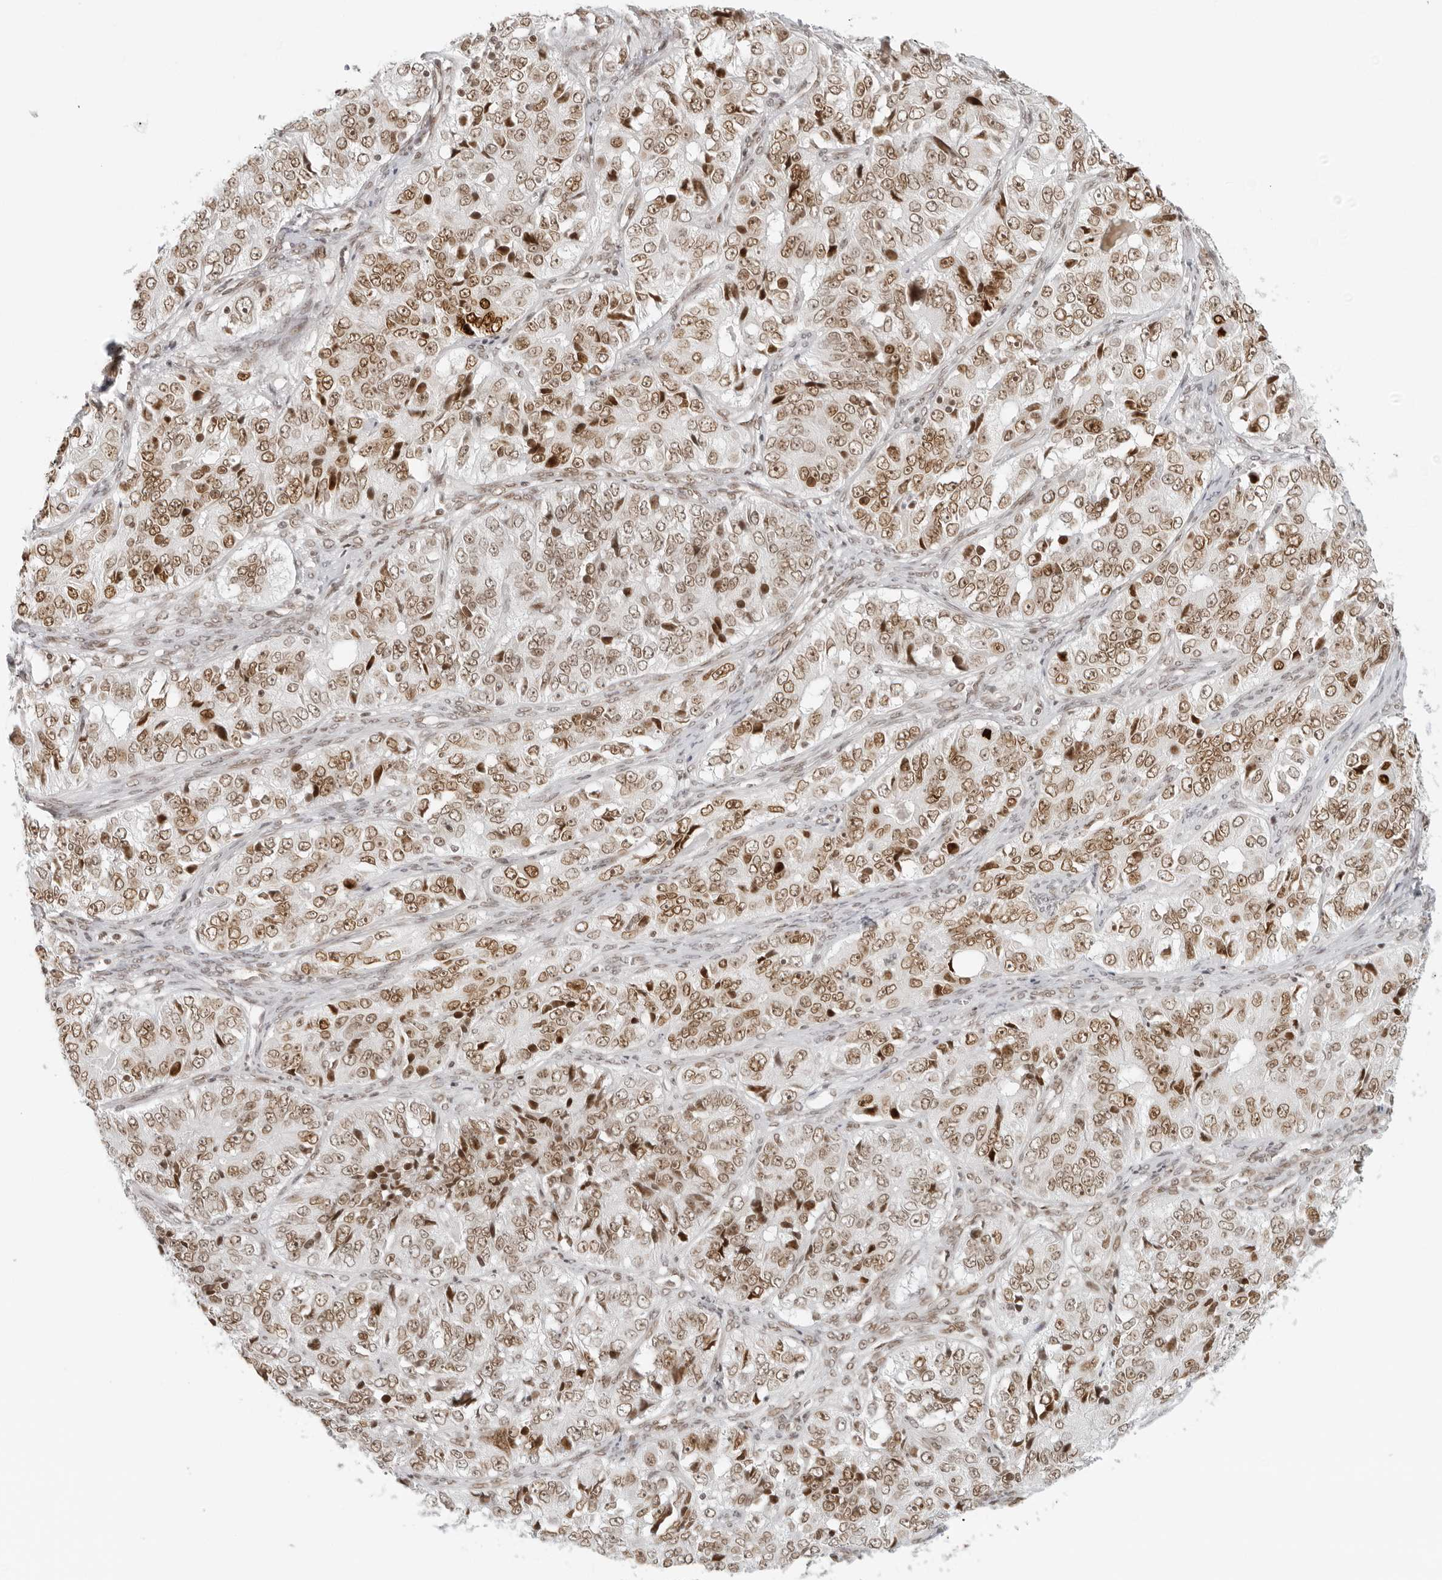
{"staining": {"intensity": "moderate", "quantity": ">75%", "location": "nuclear"}, "tissue": "ovarian cancer", "cell_type": "Tumor cells", "image_type": "cancer", "snomed": [{"axis": "morphology", "description": "Carcinoma, endometroid"}, {"axis": "topography", "description": "Ovary"}], "caption": "The micrograph demonstrates a brown stain indicating the presence of a protein in the nuclear of tumor cells in ovarian cancer (endometroid carcinoma). The protein is stained brown, and the nuclei are stained in blue (DAB (3,3'-diaminobenzidine) IHC with brightfield microscopy, high magnification).", "gene": "RCC1", "patient": {"sex": "female", "age": 51}}